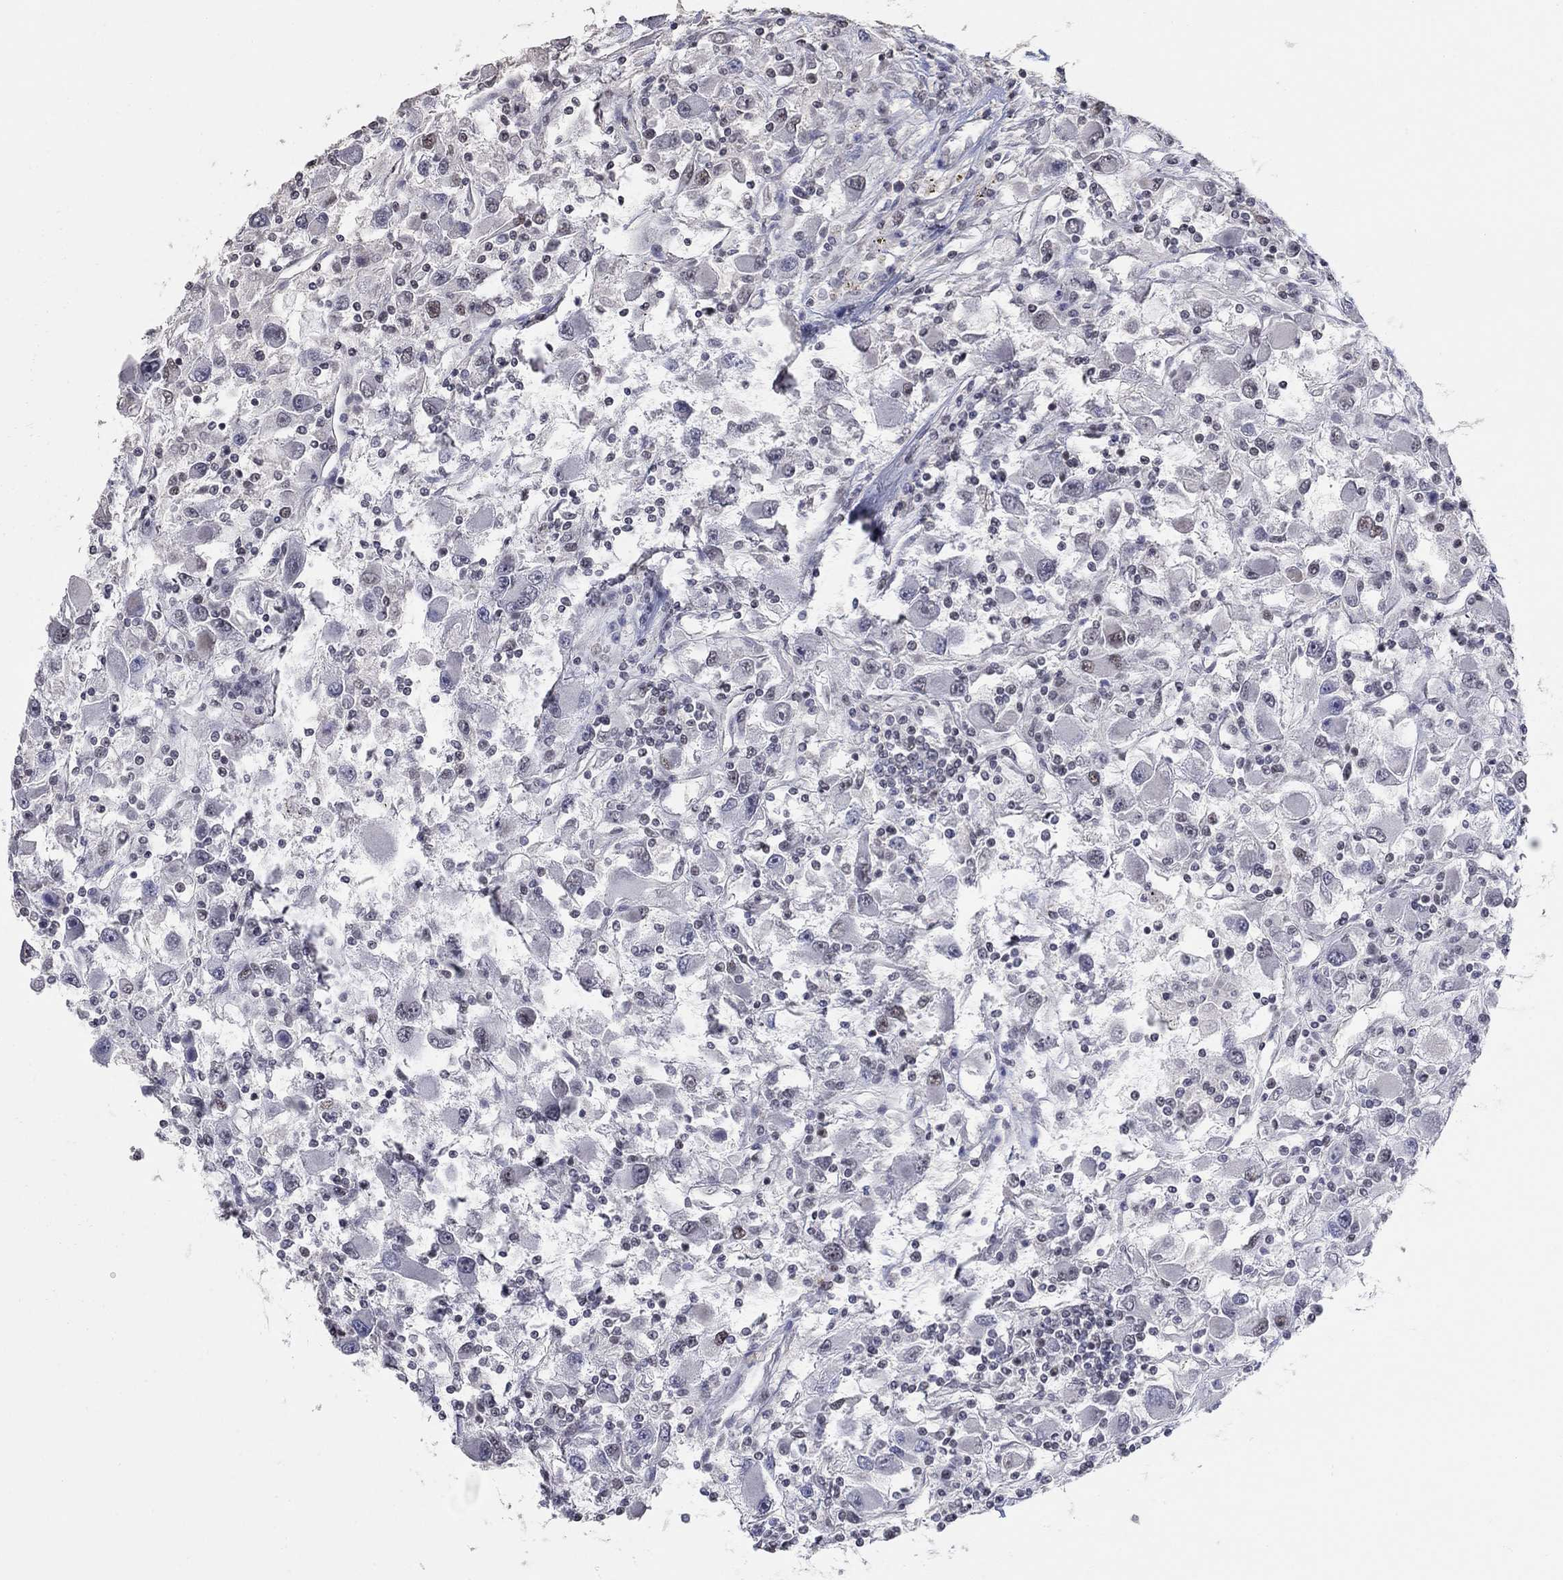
{"staining": {"intensity": "negative", "quantity": "none", "location": "none"}, "tissue": "renal cancer", "cell_type": "Tumor cells", "image_type": "cancer", "snomed": [{"axis": "morphology", "description": "Adenocarcinoma, NOS"}, {"axis": "topography", "description": "Kidney"}], "caption": "Immunohistochemical staining of adenocarcinoma (renal) exhibits no significant expression in tumor cells. (IHC, brightfield microscopy, high magnification).", "gene": "PNISR", "patient": {"sex": "female", "age": 67}}